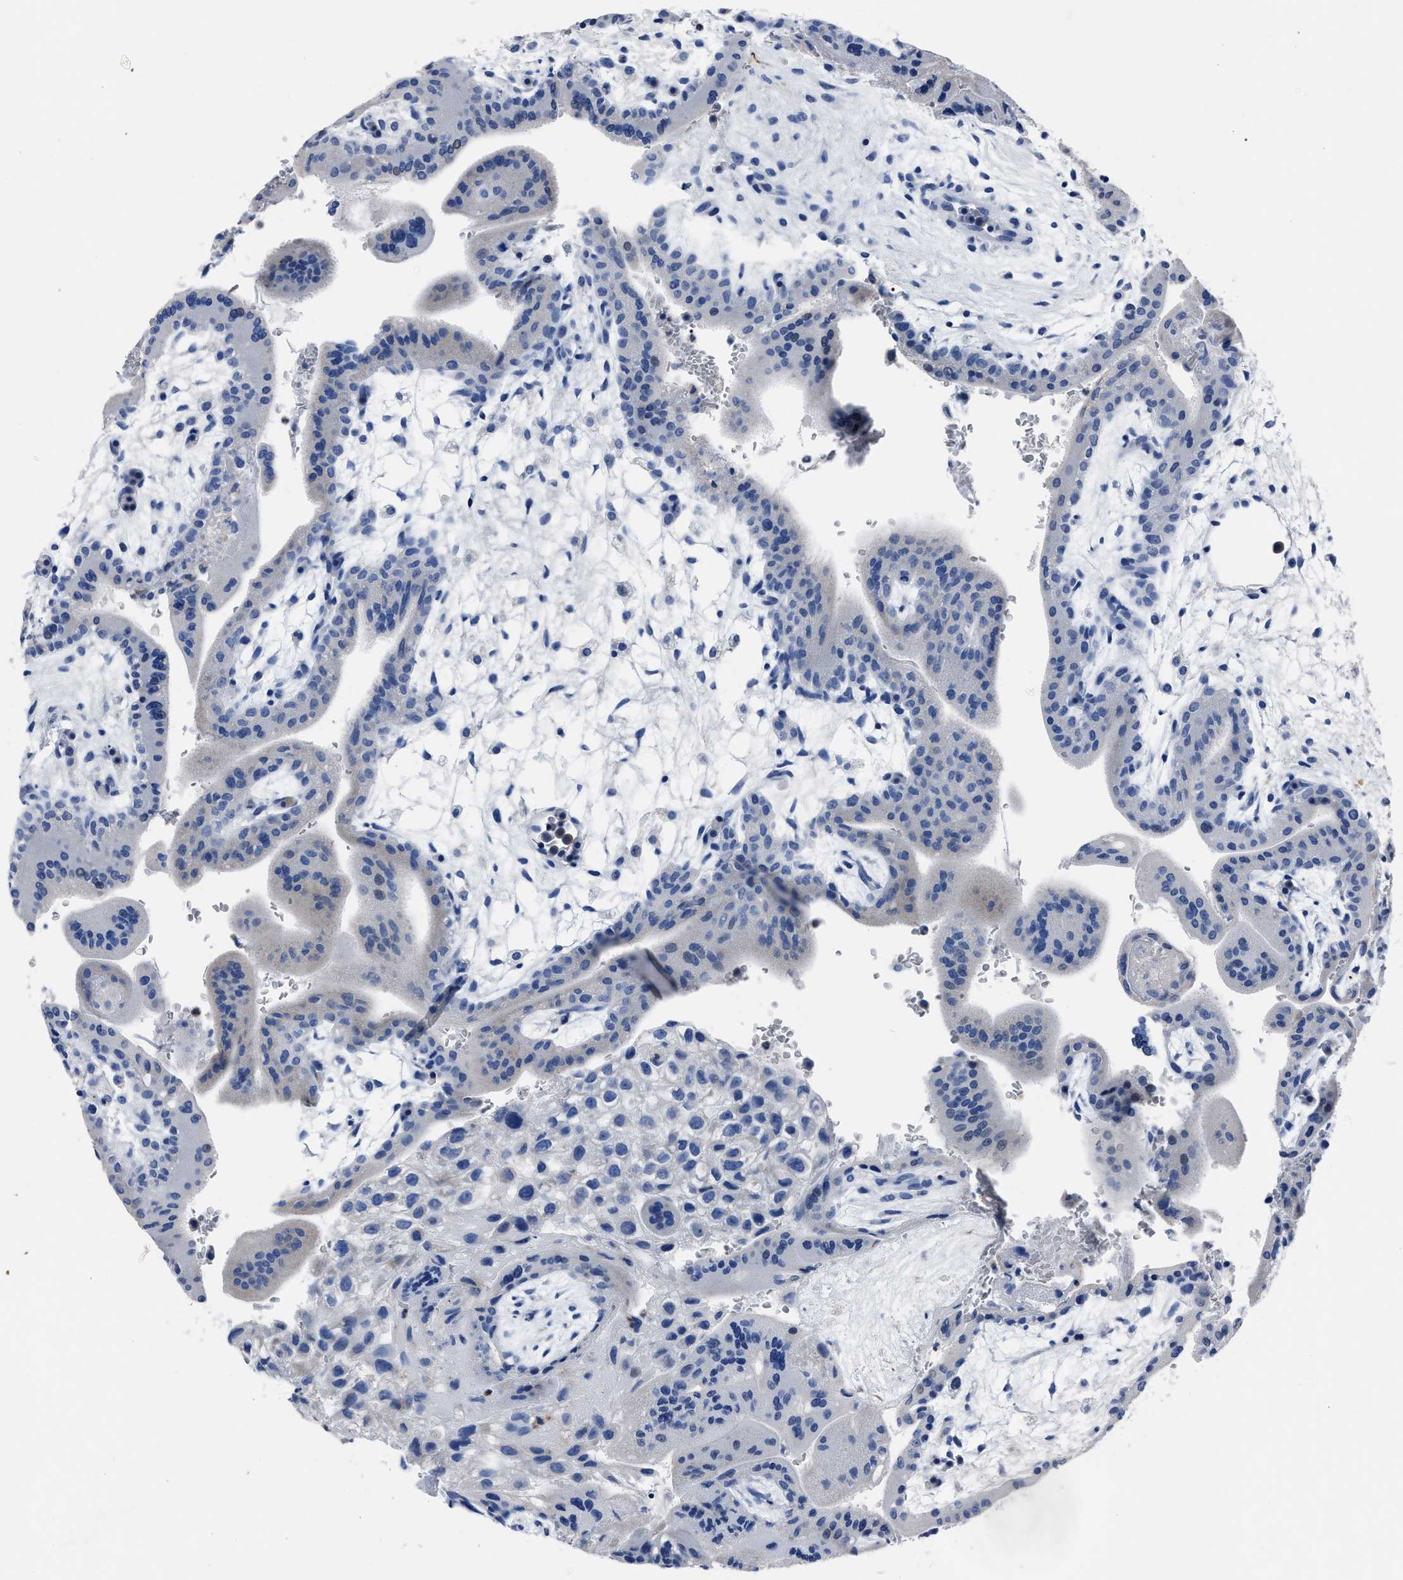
{"staining": {"intensity": "negative", "quantity": "none", "location": "none"}, "tissue": "placenta", "cell_type": "Decidual cells", "image_type": "normal", "snomed": [{"axis": "morphology", "description": "Normal tissue, NOS"}, {"axis": "topography", "description": "Placenta"}], "caption": "Immunohistochemistry (IHC) of normal placenta reveals no staining in decidual cells.", "gene": "OR10G3", "patient": {"sex": "female", "age": 35}}